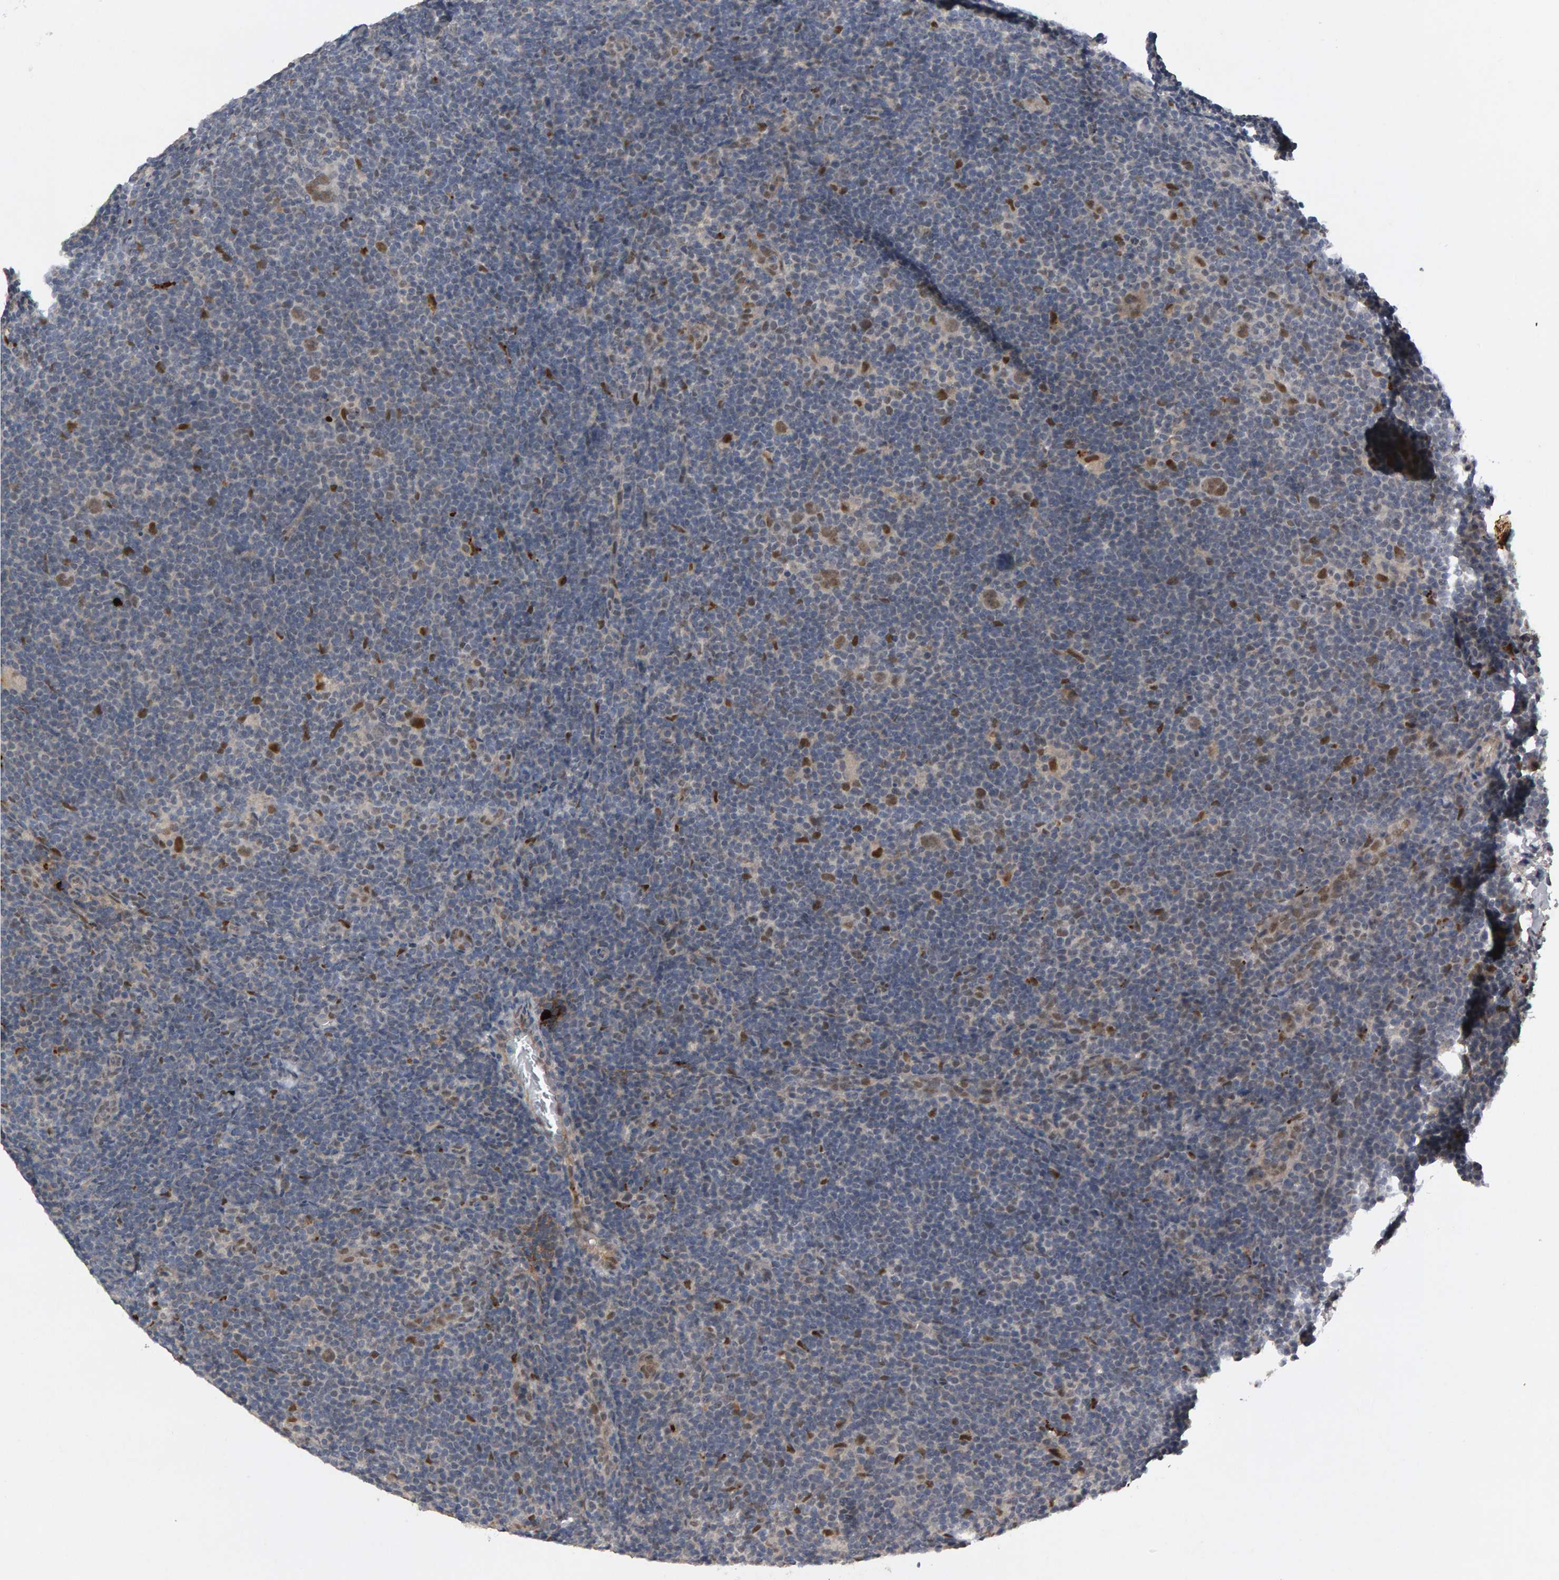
{"staining": {"intensity": "weak", "quantity": ">75%", "location": "nuclear"}, "tissue": "lymphoma", "cell_type": "Tumor cells", "image_type": "cancer", "snomed": [{"axis": "morphology", "description": "Hodgkin's disease, NOS"}, {"axis": "topography", "description": "Lymph node"}], "caption": "There is low levels of weak nuclear positivity in tumor cells of Hodgkin's disease, as demonstrated by immunohistochemical staining (brown color).", "gene": "IPO8", "patient": {"sex": "female", "age": 57}}